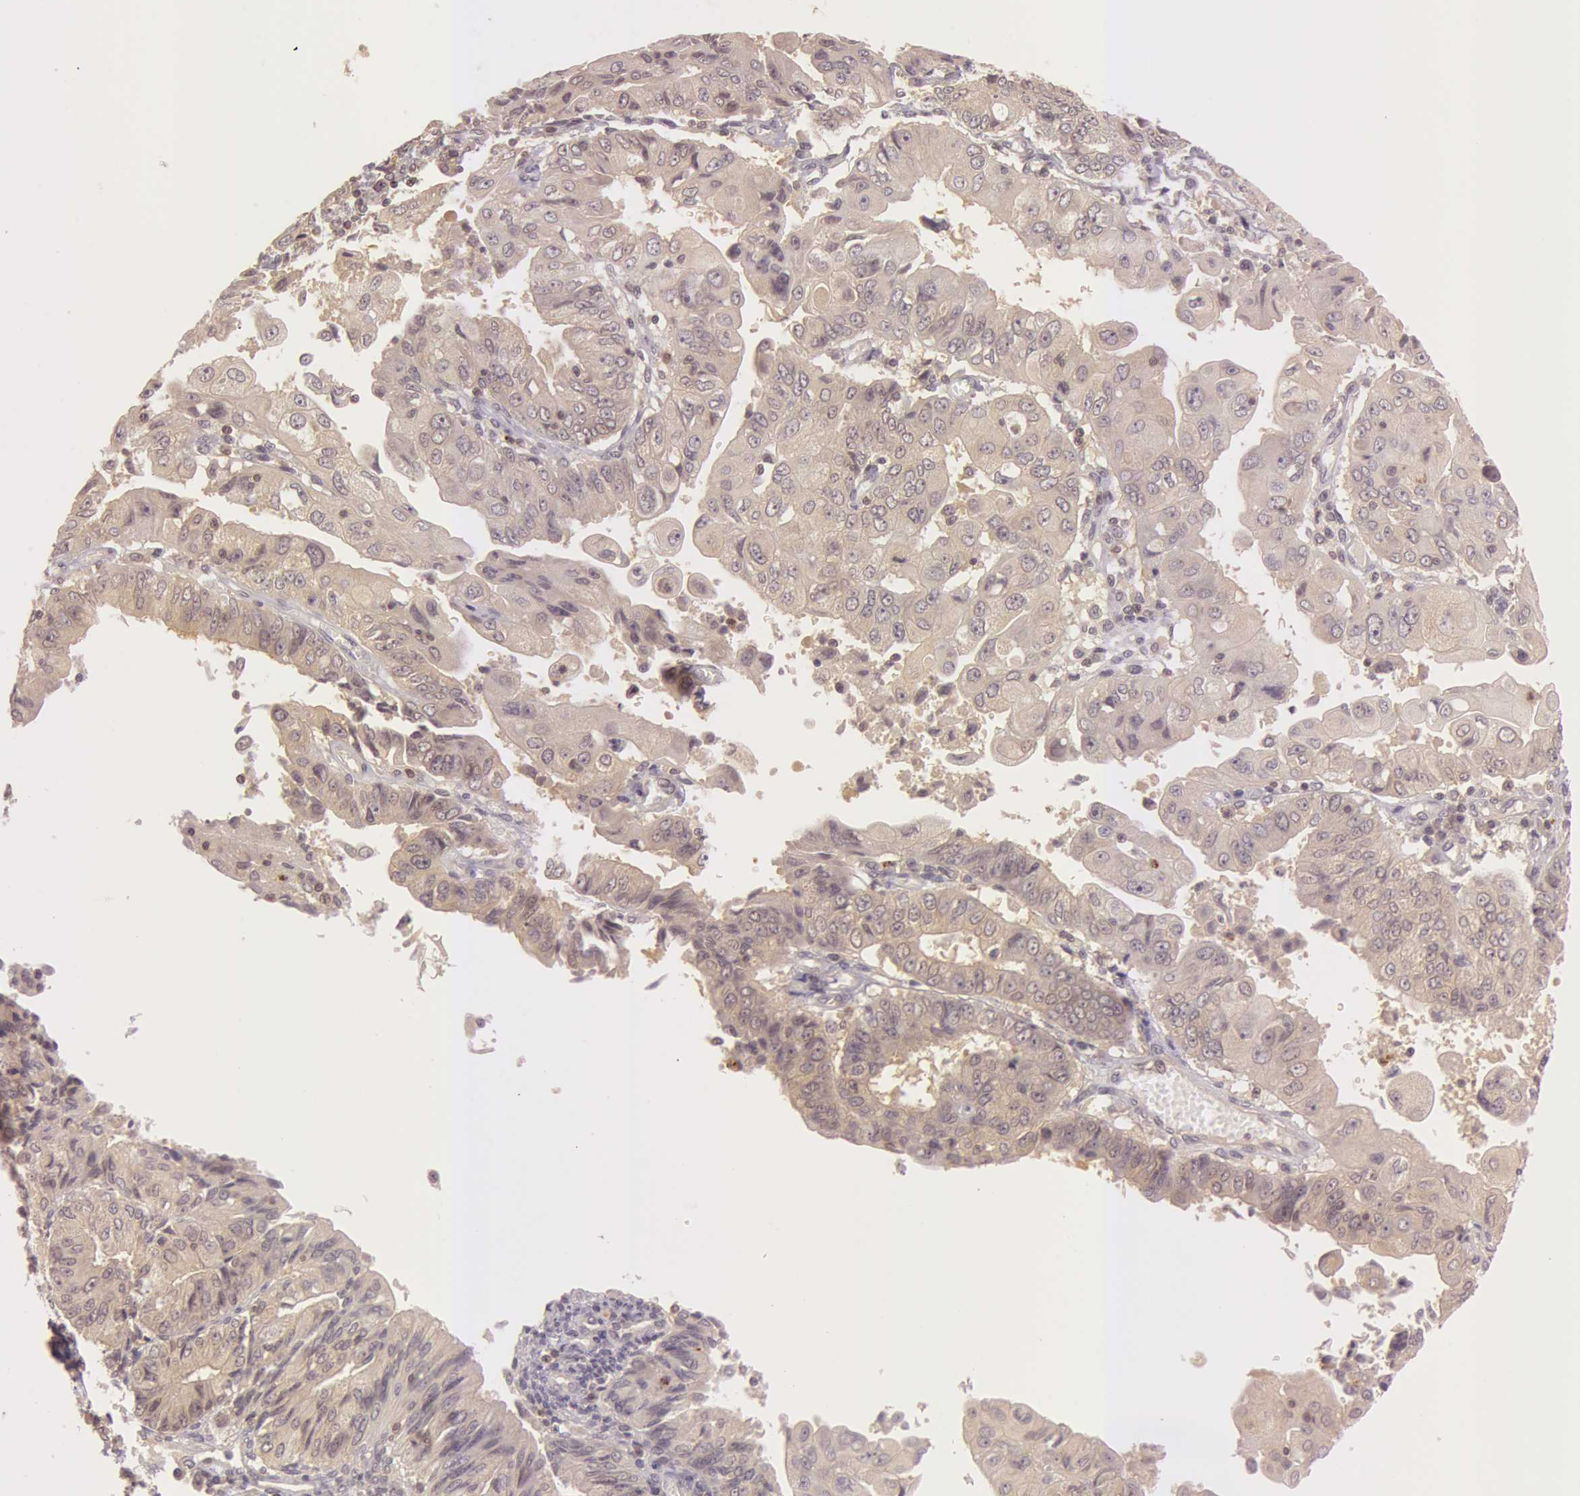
{"staining": {"intensity": "weak", "quantity": ">75%", "location": "cytoplasmic/membranous"}, "tissue": "endometrial cancer", "cell_type": "Tumor cells", "image_type": "cancer", "snomed": [{"axis": "morphology", "description": "Adenocarcinoma, NOS"}, {"axis": "topography", "description": "Endometrium"}], "caption": "A brown stain shows weak cytoplasmic/membranous expression of a protein in human endometrial cancer (adenocarcinoma) tumor cells. The staining was performed using DAB (3,3'-diaminobenzidine), with brown indicating positive protein expression. Nuclei are stained blue with hematoxylin.", "gene": "ATG2B", "patient": {"sex": "female", "age": 75}}